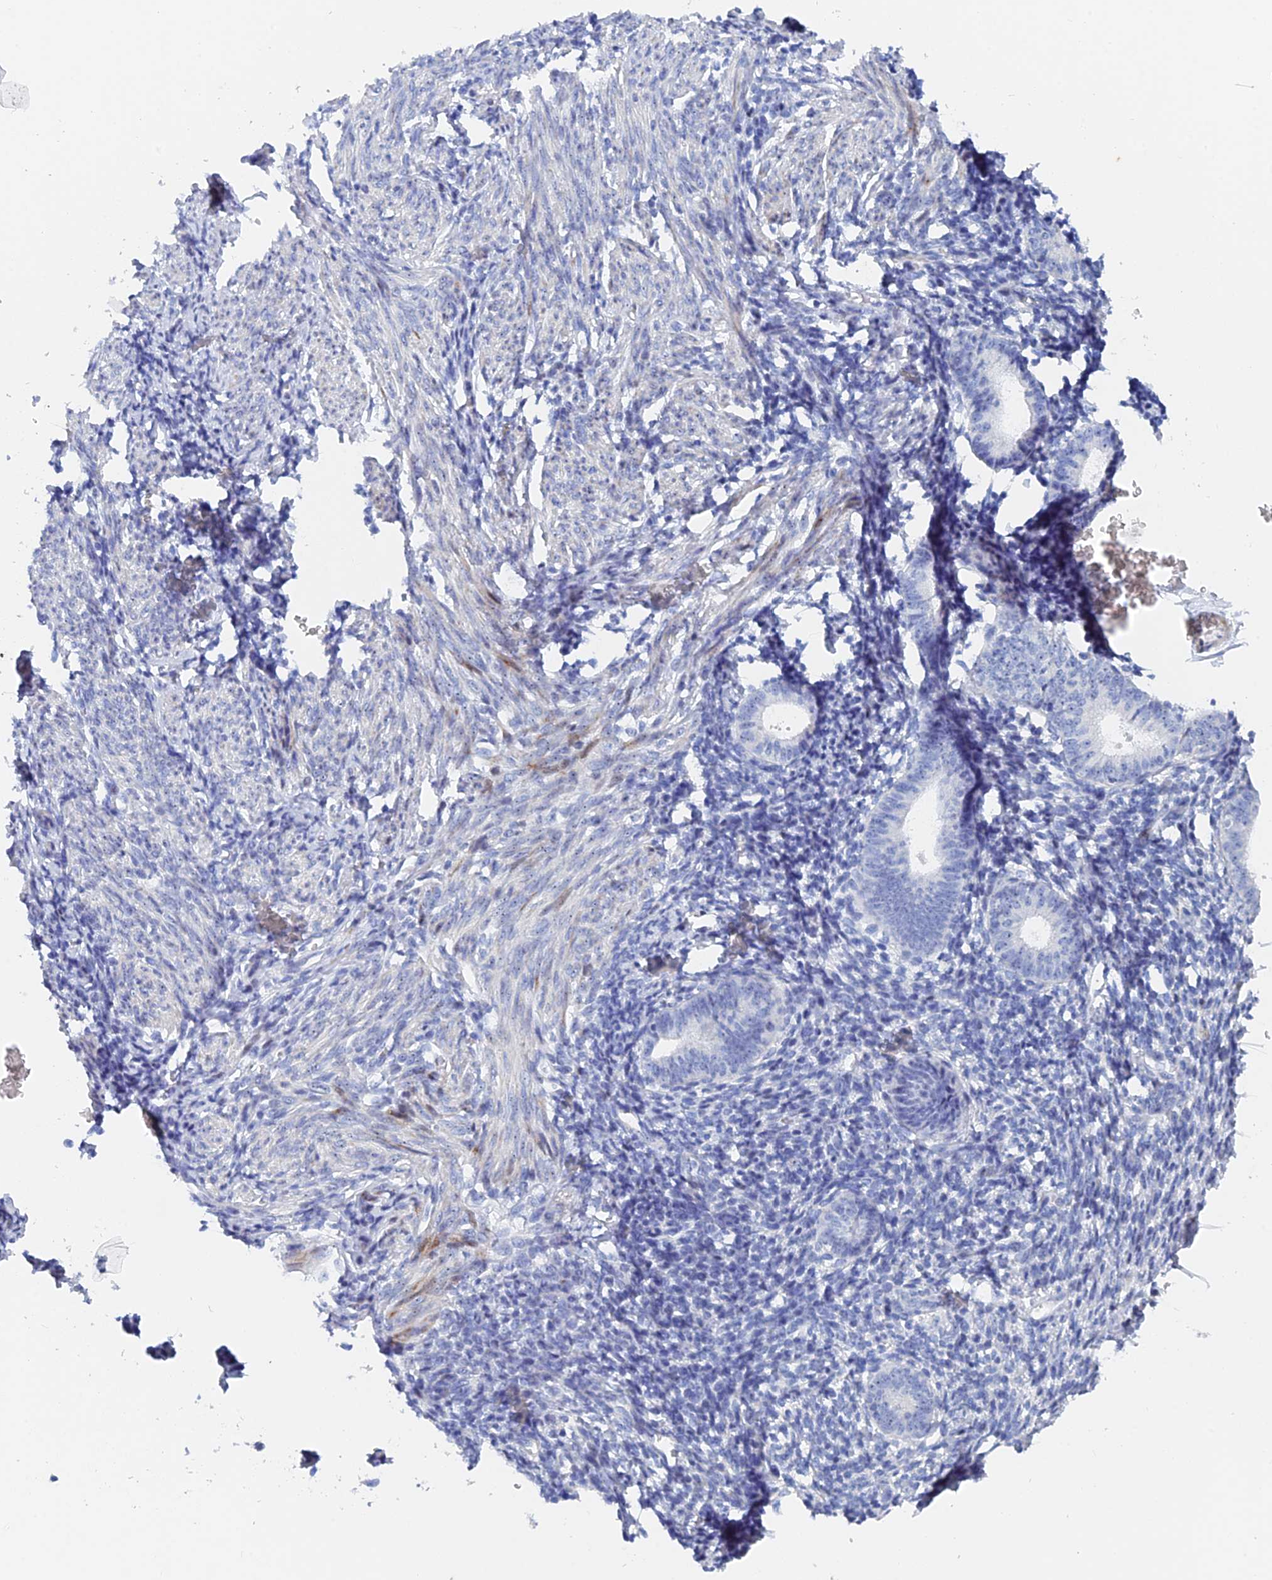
{"staining": {"intensity": "negative", "quantity": "none", "location": "none"}, "tissue": "endometrium", "cell_type": "Cells in endometrial stroma", "image_type": "normal", "snomed": [{"axis": "morphology", "description": "Normal tissue, NOS"}, {"axis": "morphology", "description": "Adenocarcinoma, NOS"}, {"axis": "topography", "description": "Endometrium"}], "caption": "DAB (3,3'-diaminobenzidine) immunohistochemical staining of normal endometrium displays no significant positivity in cells in endometrial stroma.", "gene": "DRGX", "patient": {"sex": "female", "age": 57}}